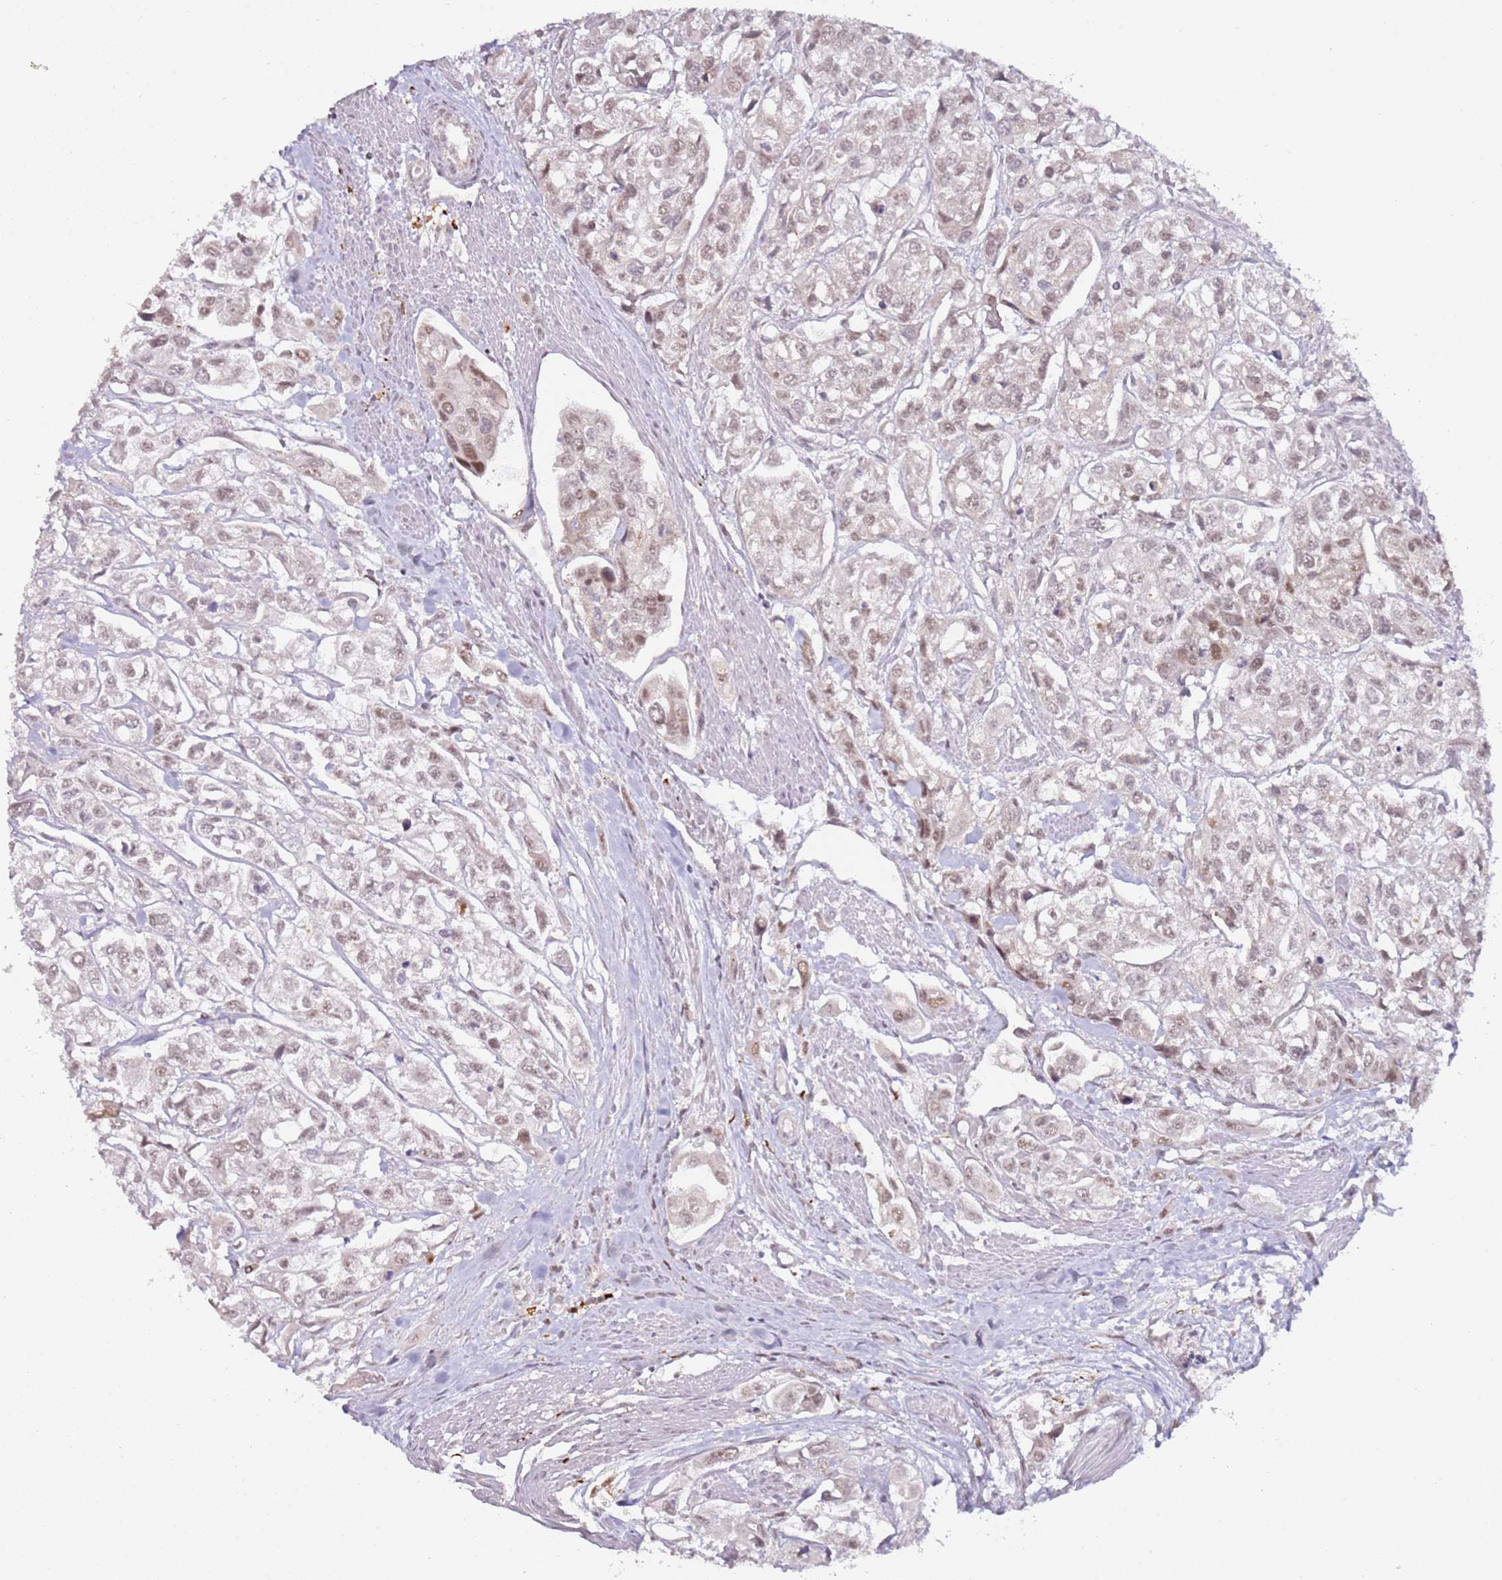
{"staining": {"intensity": "weak", "quantity": "25%-75%", "location": "nuclear"}, "tissue": "urothelial cancer", "cell_type": "Tumor cells", "image_type": "cancer", "snomed": [{"axis": "morphology", "description": "Urothelial carcinoma, High grade"}, {"axis": "topography", "description": "Urinary bladder"}], "caption": "This is a photomicrograph of immunohistochemistry (IHC) staining of urothelial carcinoma (high-grade), which shows weak expression in the nuclear of tumor cells.", "gene": "LGALSL", "patient": {"sex": "male", "age": 67}}